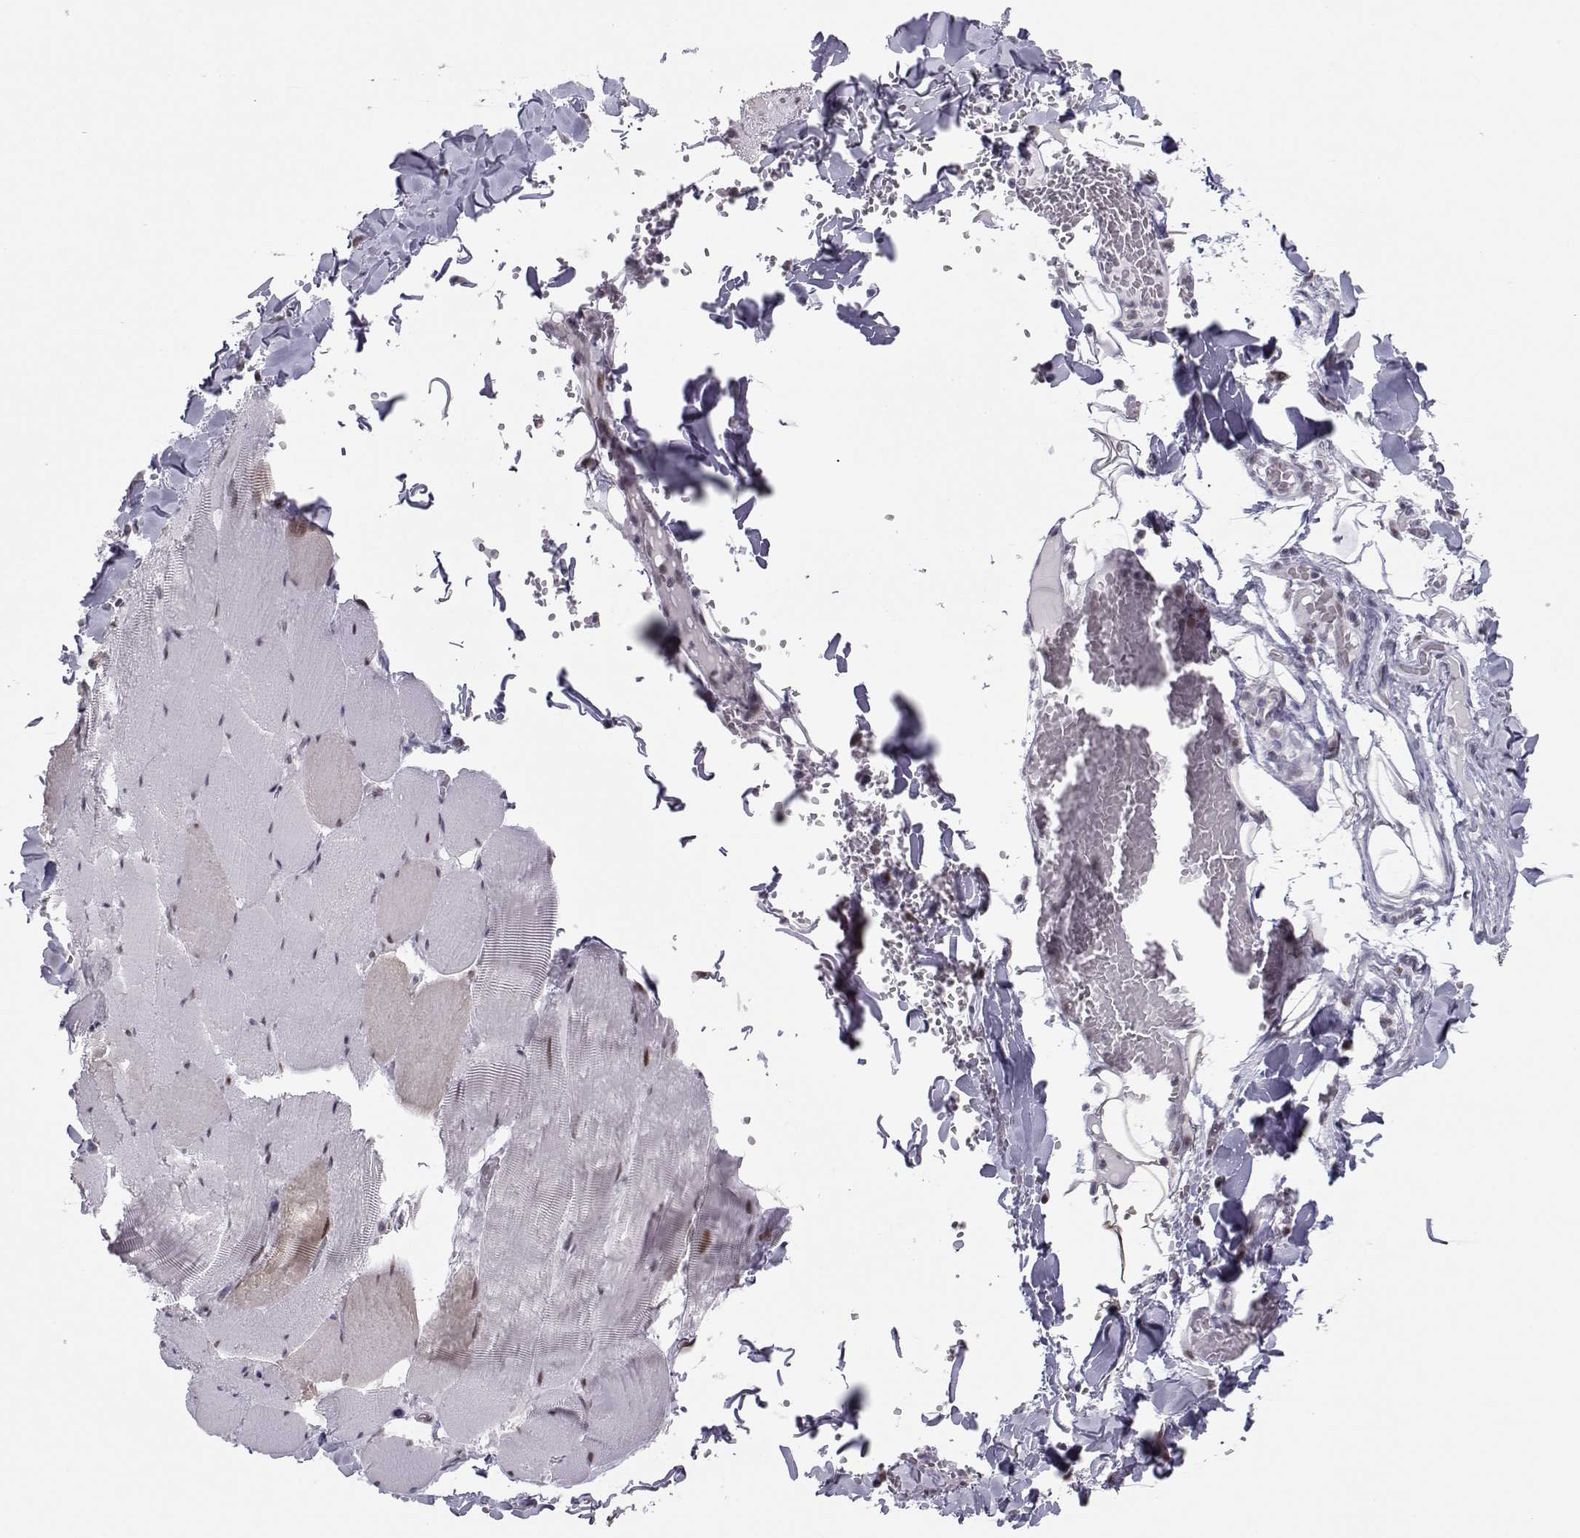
{"staining": {"intensity": "moderate", "quantity": "<25%", "location": "nuclear"}, "tissue": "skeletal muscle", "cell_type": "Myocytes", "image_type": "normal", "snomed": [{"axis": "morphology", "description": "Normal tissue, NOS"}, {"axis": "morphology", "description": "Malignant melanoma, Metastatic site"}, {"axis": "topography", "description": "Skeletal muscle"}], "caption": "Immunohistochemical staining of normal skeletal muscle displays low levels of moderate nuclear expression in approximately <25% of myocytes.", "gene": "SIX6", "patient": {"sex": "male", "age": 50}}